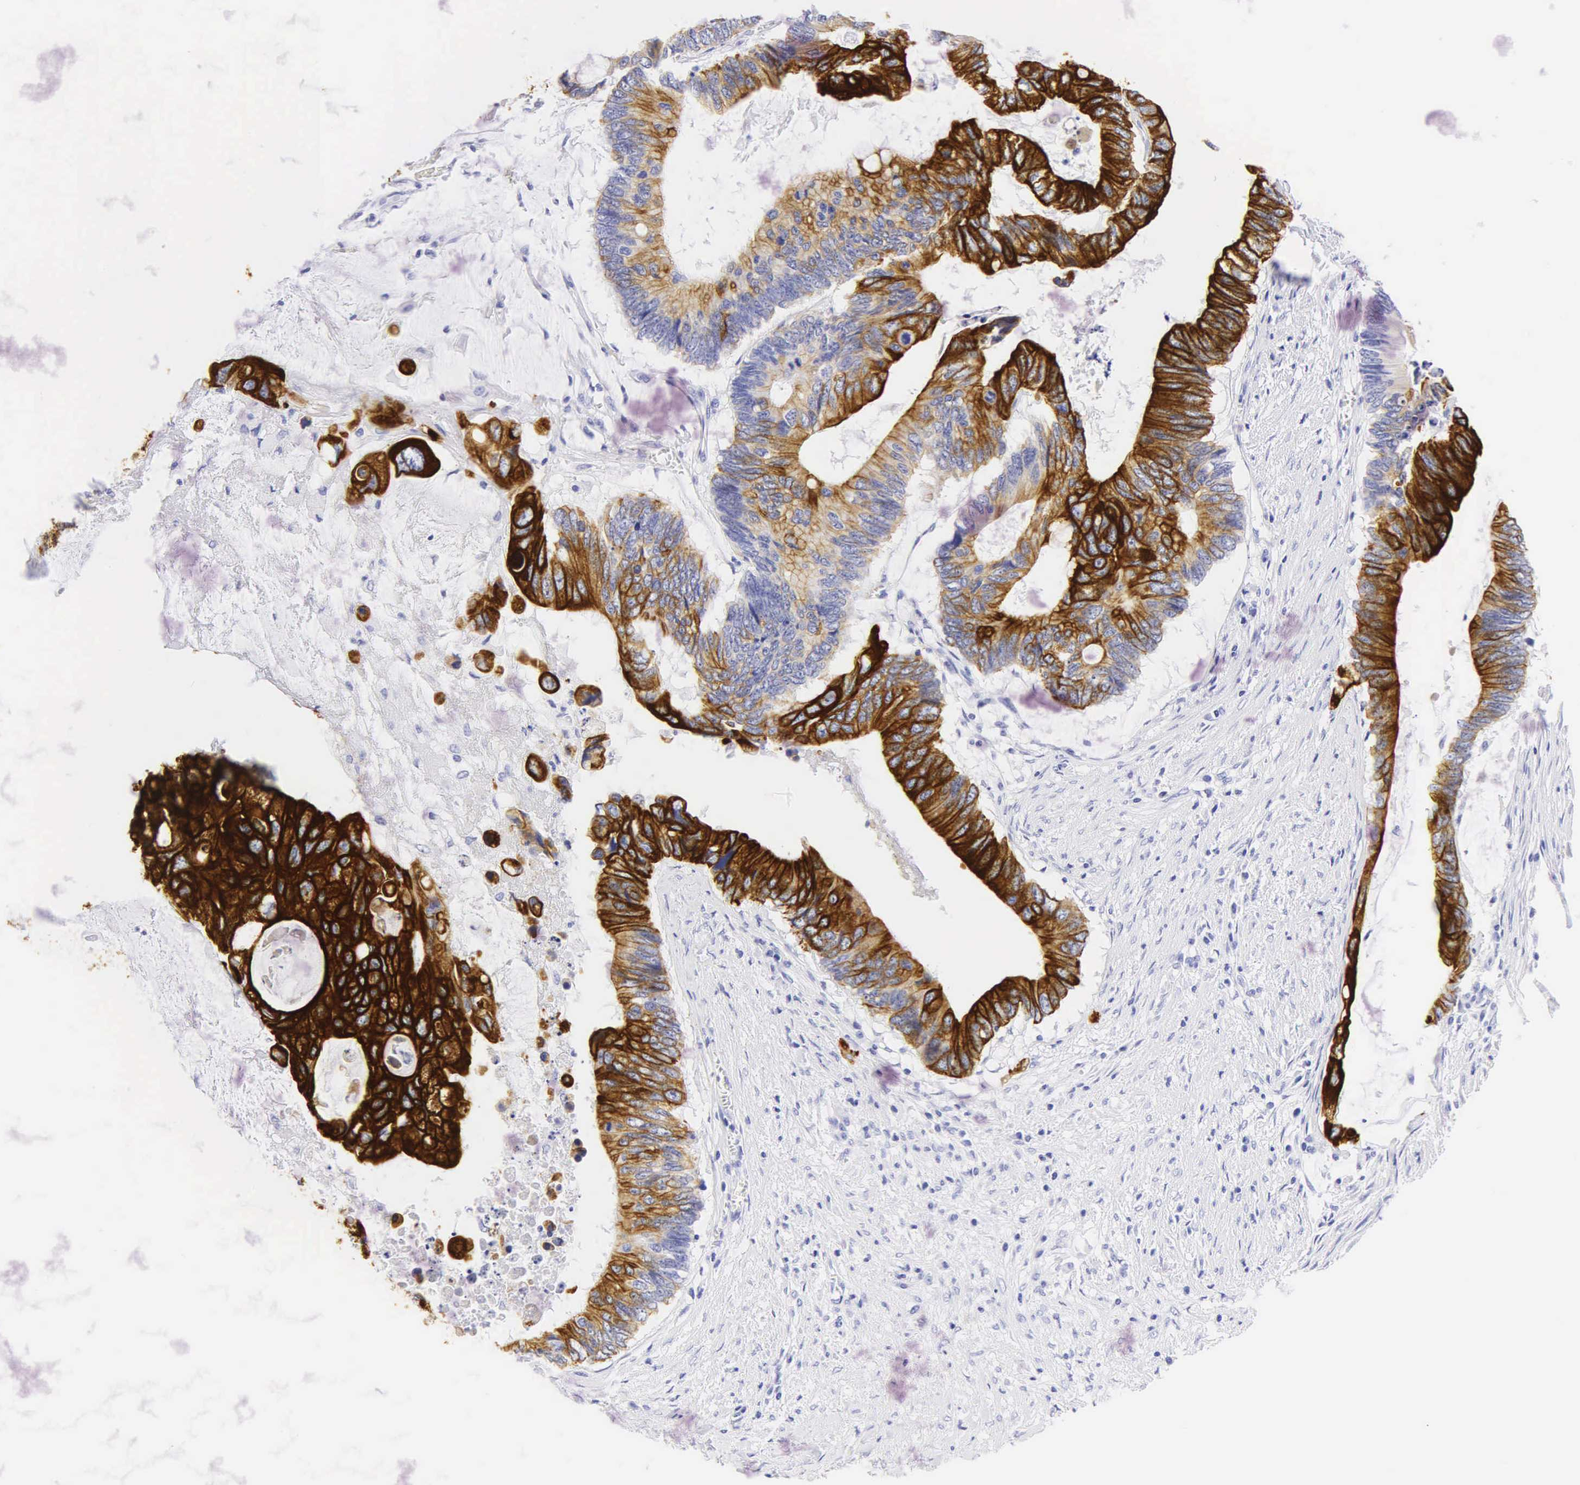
{"staining": {"intensity": "strong", "quantity": "25%-75%", "location": "cytoplasmic/membranous"}, "tissue": "colorectal cancer", "cell_type": "Tumor cells", "image_type": "cancer", "snomed": [{"axis": "morphology", "description": "Adenocarcinoma, NOS"}, {"axis": "topography", "description": "Colon"}], "caption": "Protein staining demonstrates strong cytoplasmic/membranous positivity in approximately 25%-75% of tumor cells in colorectal cancer (adenocarcinoma).", "gene": "KRT20", "patient": {"sex": "male", "age": 65}}